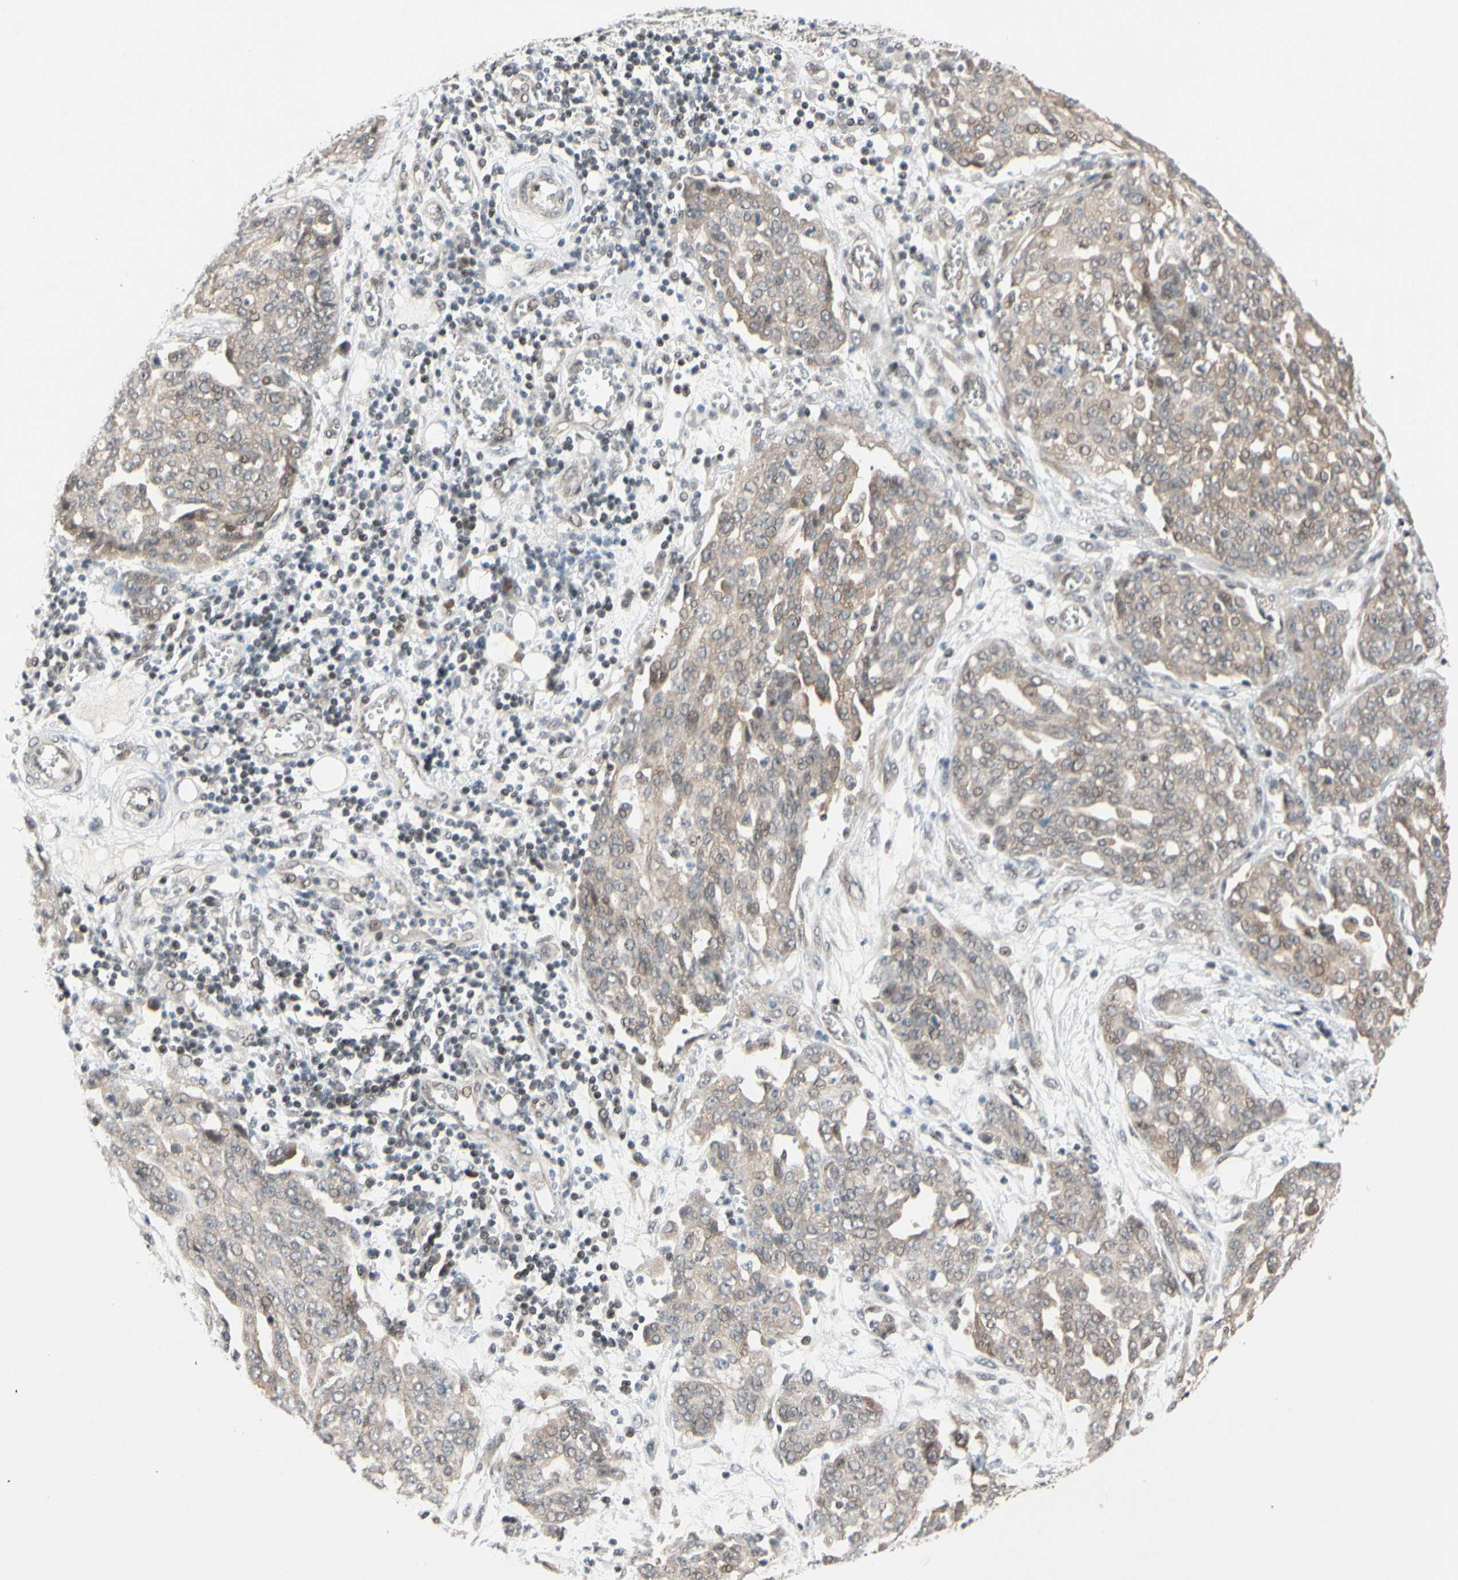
{"staining": {"intensity": "weak", "quantity": "25%-75%", "location": "cytoplasmic/membranous,nuclear"}, "tissue": "ovarian cancer", "cell_type": "Tumor cells", "image_type": "cancer", "snomed": [{"axis": "morphology", "description": "Cystadenocarcinoma, serous, NOS"}, {"axis": "topography", "description": "Soft tissue"}, {"axis": "topography", "description": "Ovary"}], "caption": "The immunohistochemical stain highlights weak cytoplasmic/membranous and nuclear staining in tumor cells of ovarian cancer tissue.", "gene": "TAF4", "patient": {"sex": "female", "age": 57}}